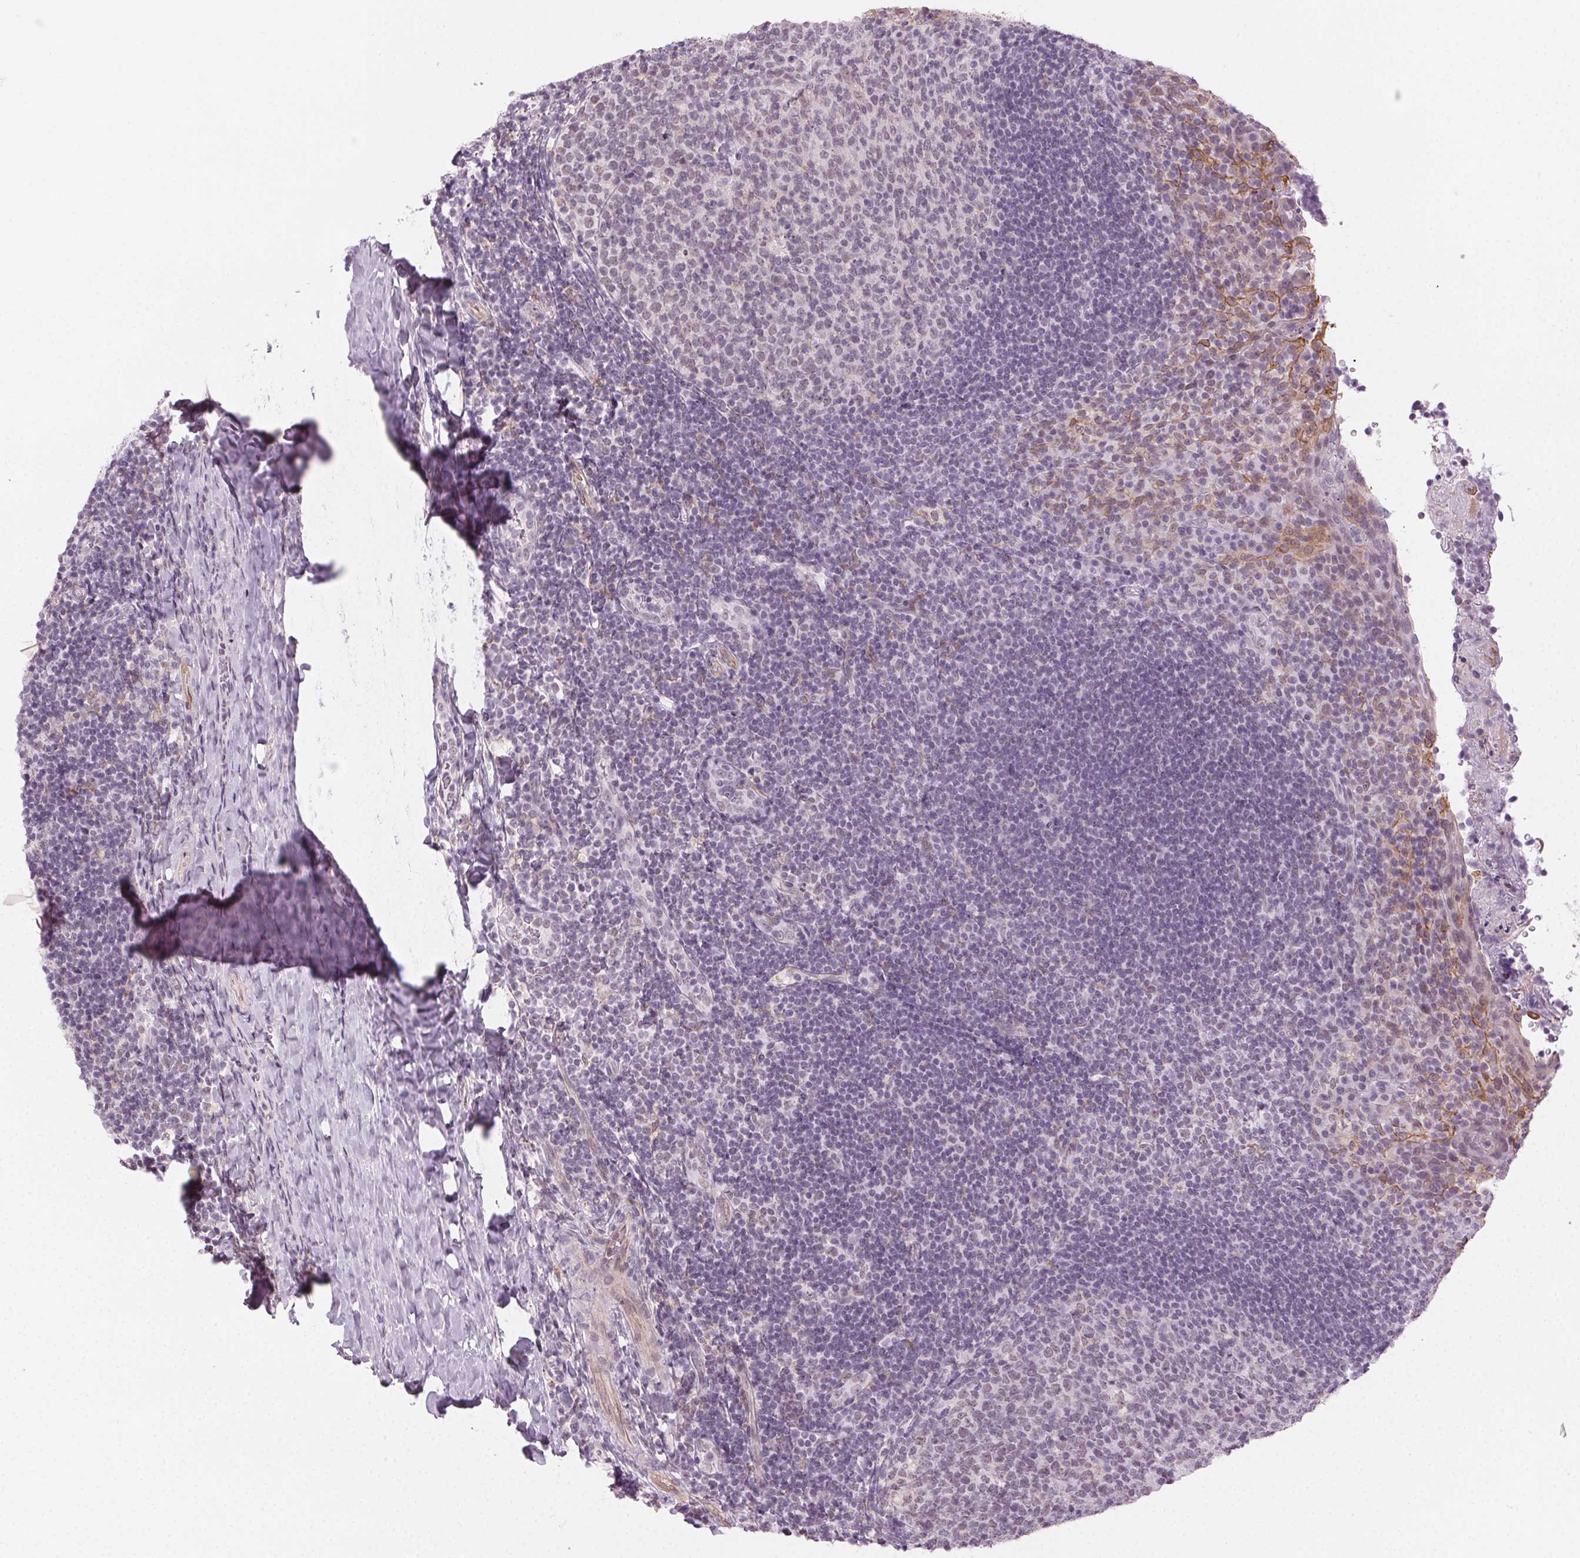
{"staining": {"intensity": "negative", "quantity": "none", "location": "none"}, "tissue": "tonsil", "cell_type": "Germinal center cells", "image_type": "normal", "snomed": [{"axis": "morphology", "description": "Normal tissue, NOS"}, {"axis": "topography", "description": "Tonsil"}], "caption": "The immunohistochemistry (IHC) photomicrograph has no significant expression in germinal center cells of tonsil. (Brightfield microscopy of DAB (3,3'-diaminobenzidine) IHC at high magnification).", "gene": "AIF1L", "patient": {"sex": "female", "age": 10}}